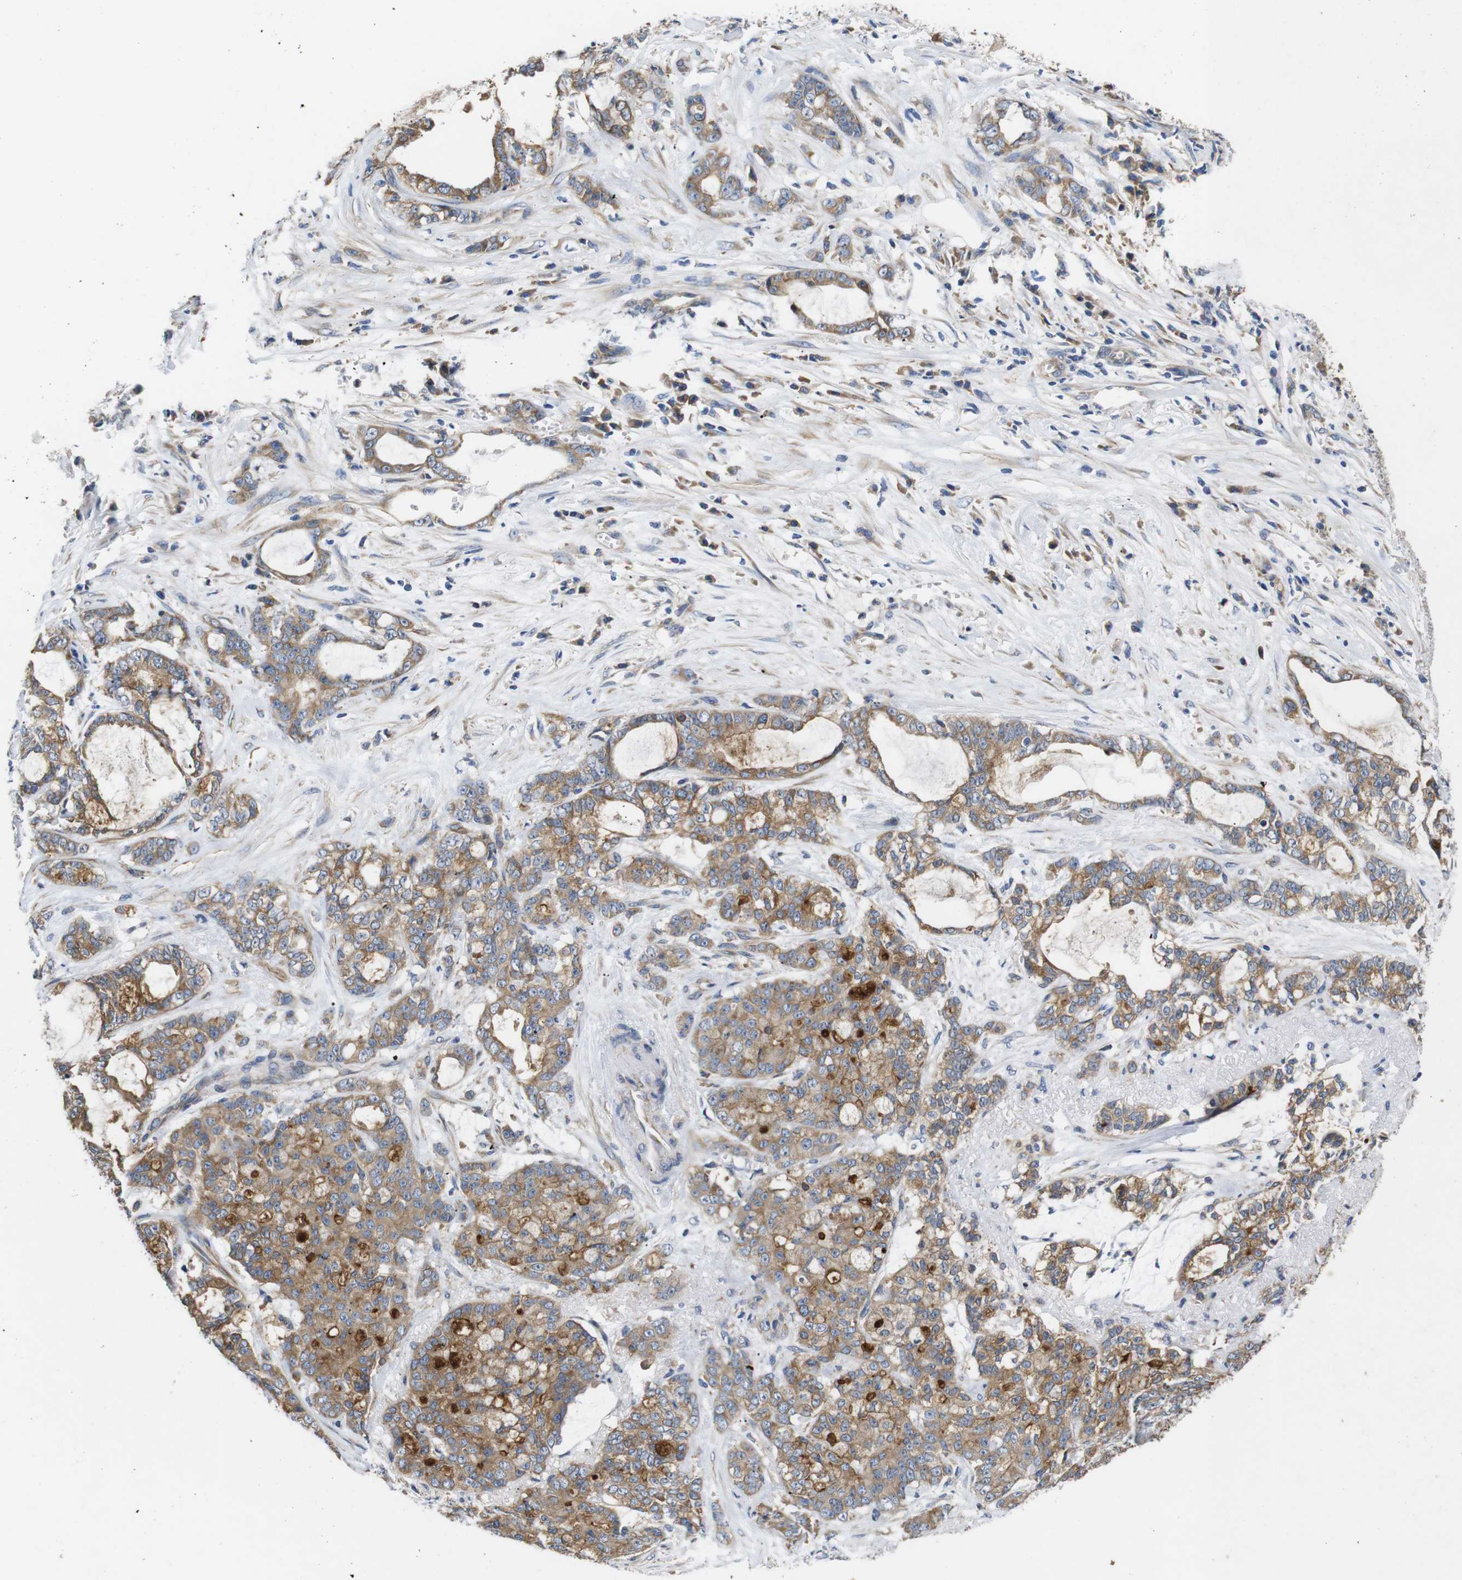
{"staining": {"intensity": "moderate", "quantity": ">75%", "location": "cytoplasmic/membranous"}, "tissue": "pancreatic cancer", "cell_type": "Tumor cells", "image_type": "cancer", "snomed": [{"axis": "morphology", "description": "Adenocarcinoma, NOS"}, {"axis": "topography", "description": "Pancreas"}], "caption": "Protein staining of adenocarcinoma (pancreatic) tissue reveals moderate cytoplasmic/membranous staining in approximately >75% of tumor cells.", "gene": "MARCHF7", "patient": {"sex": "female", "age": 73}}